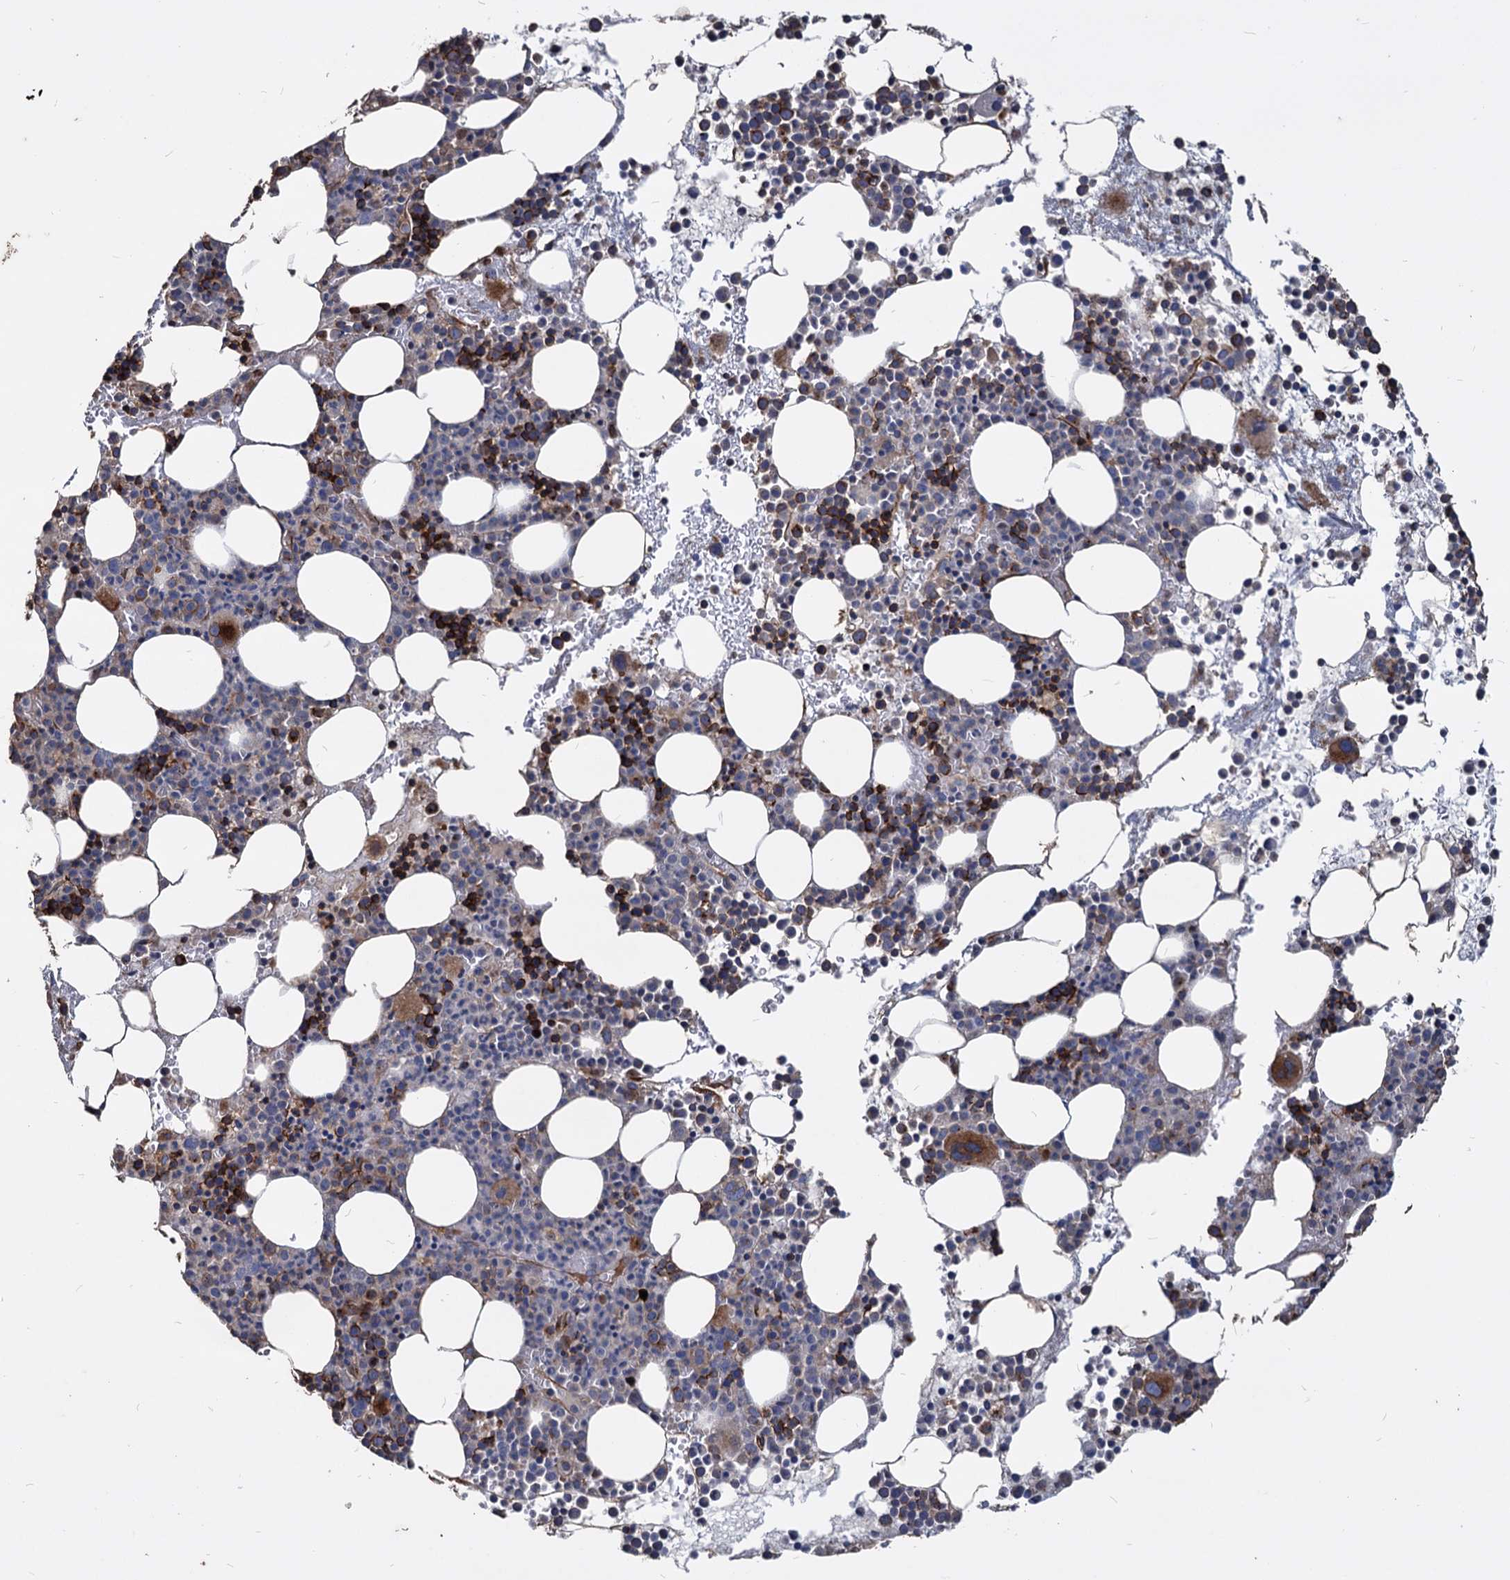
{"staining": {"intensity": "strong", "quantity": "25%-75%", "location": "cytoplasmic/membranous"}, "tissue": "bone marrow", "cell_type": "Hematopoietic cells", "image_type": "normal", "snomed": [{"axis": "morphology", "description": "Normal tissue, NOS"}, {"axis": "topography", "description": "Bone marrow"}], "caption": "Protein positivity by immunohistochemistry (IHC) reveals strong cytoplasmic/membranous staining in approximately 25%-75% of hematopoietic cells in unremarkable bone marrow. (DAB IHC with brightfield microscopy, high magnification).", "gene": "DEPDC4", "patient": {"sex": "female", "age": 76}}